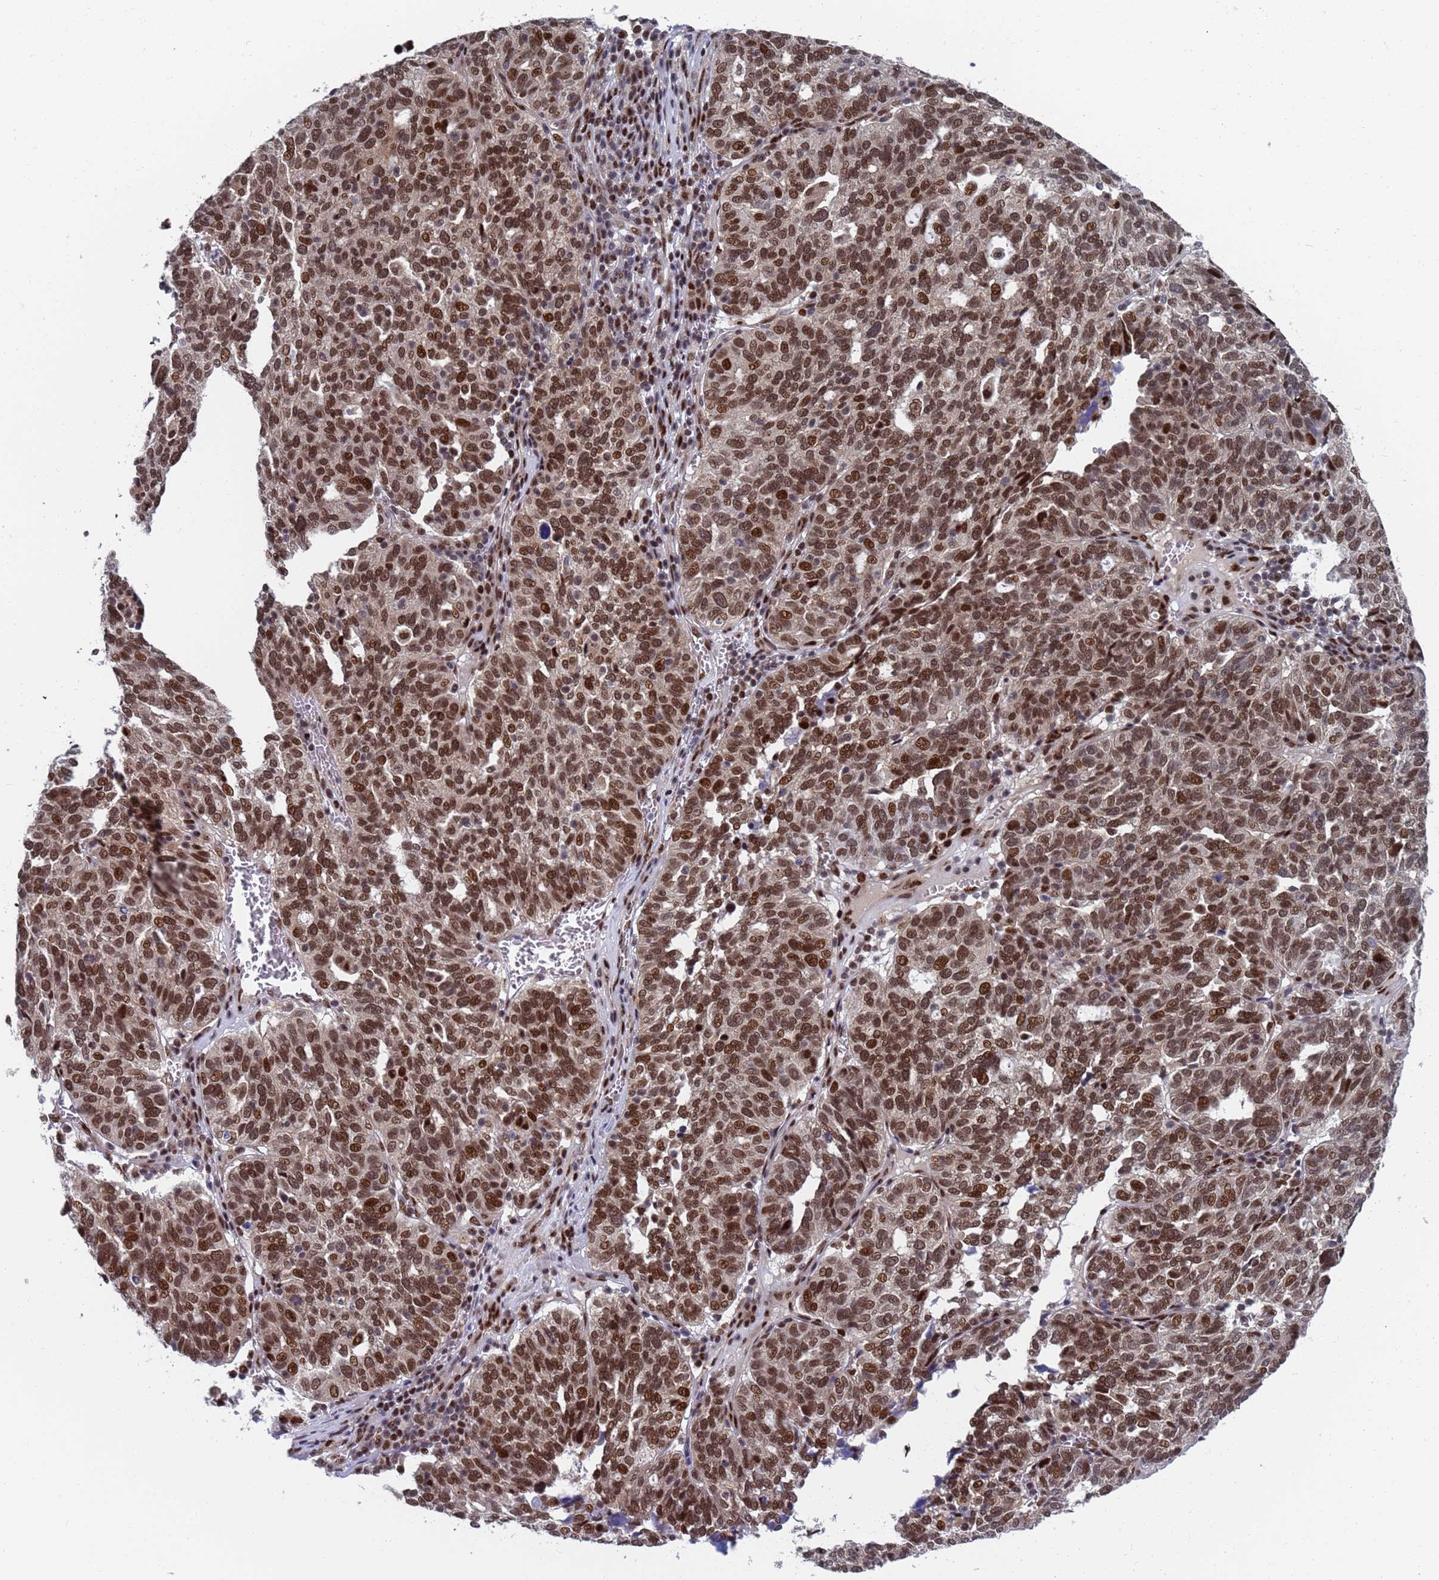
{"staining": {"intensity": "strong", "quantity": ">75%", "location": "nuclear"}, "tissue": "ovarian cancer", "cell_type": "Tumor cells", "image_type": "cancer", "snomed": [{"axis": "morphology", "description": "Cystadenocarcinoma, serous, NOS"}, {"axis": "topography", "description": "Ovary"}], "caption": "Immunohistochemistry (IHC) of serous cystadenocarcinoma (ovarian) exhibits high levels of strong nuclear positivity in about >75% of tumor cells.", "gene": "AP5Z1", "patient": {"sex": "female", "age": 59}}